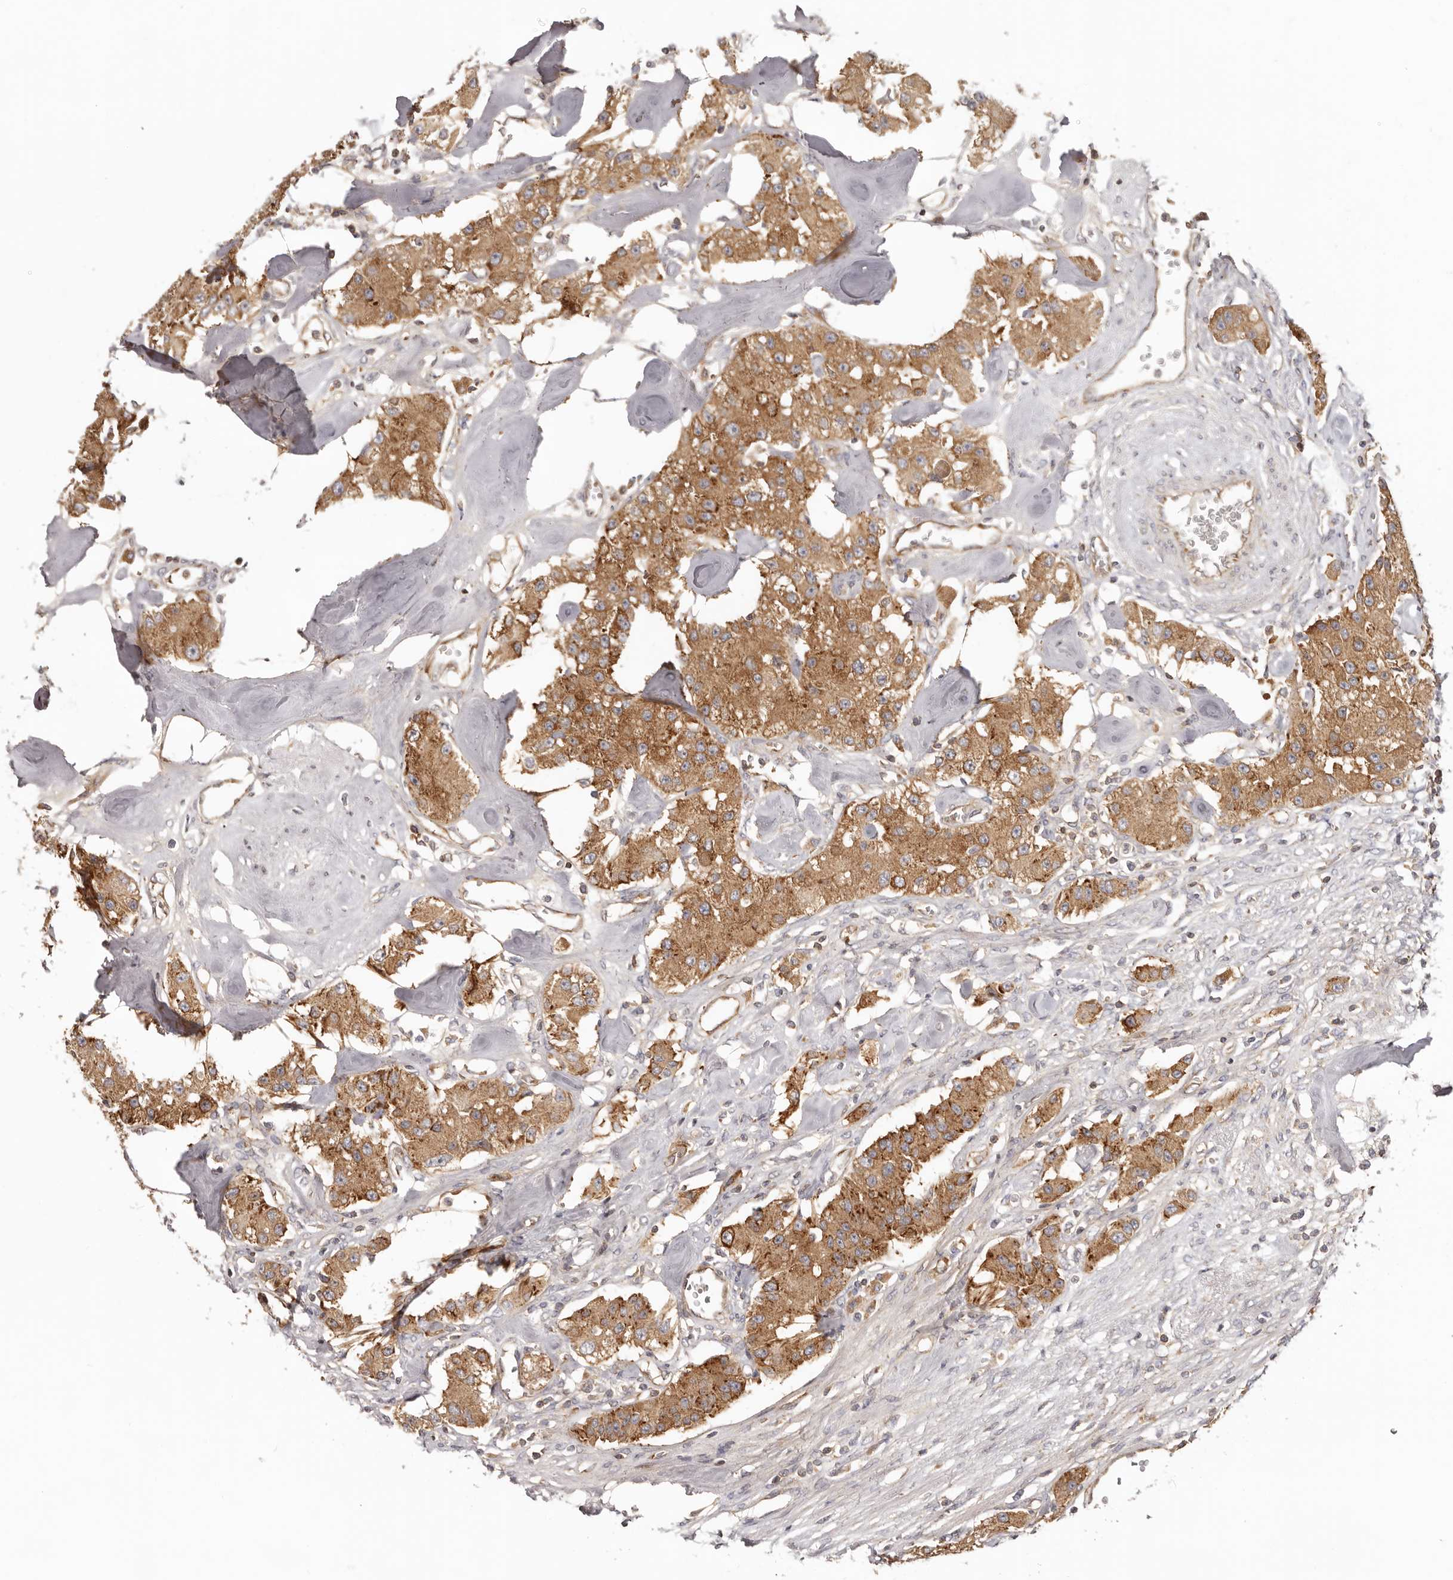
{"staining": {"intensity": "moderate", "quantity": ">75%", "location": "cytoplasmic/membranous"}, "tissue": "carcinoid", "cell_type": "Tumor cells", "image_type": "cancer", "snomed": [{"axis": "morphology", "description": "Carcinoid, malignant, NOS"}, {"axis": "topography", "description": "Pancreas"}], "caption": "Human malignant carcinoid stained with a protein marker exhibits moderate staining in tumor cells.", "gene": "EEF1E1", "patient": {"sex": "male", "age": 41}}